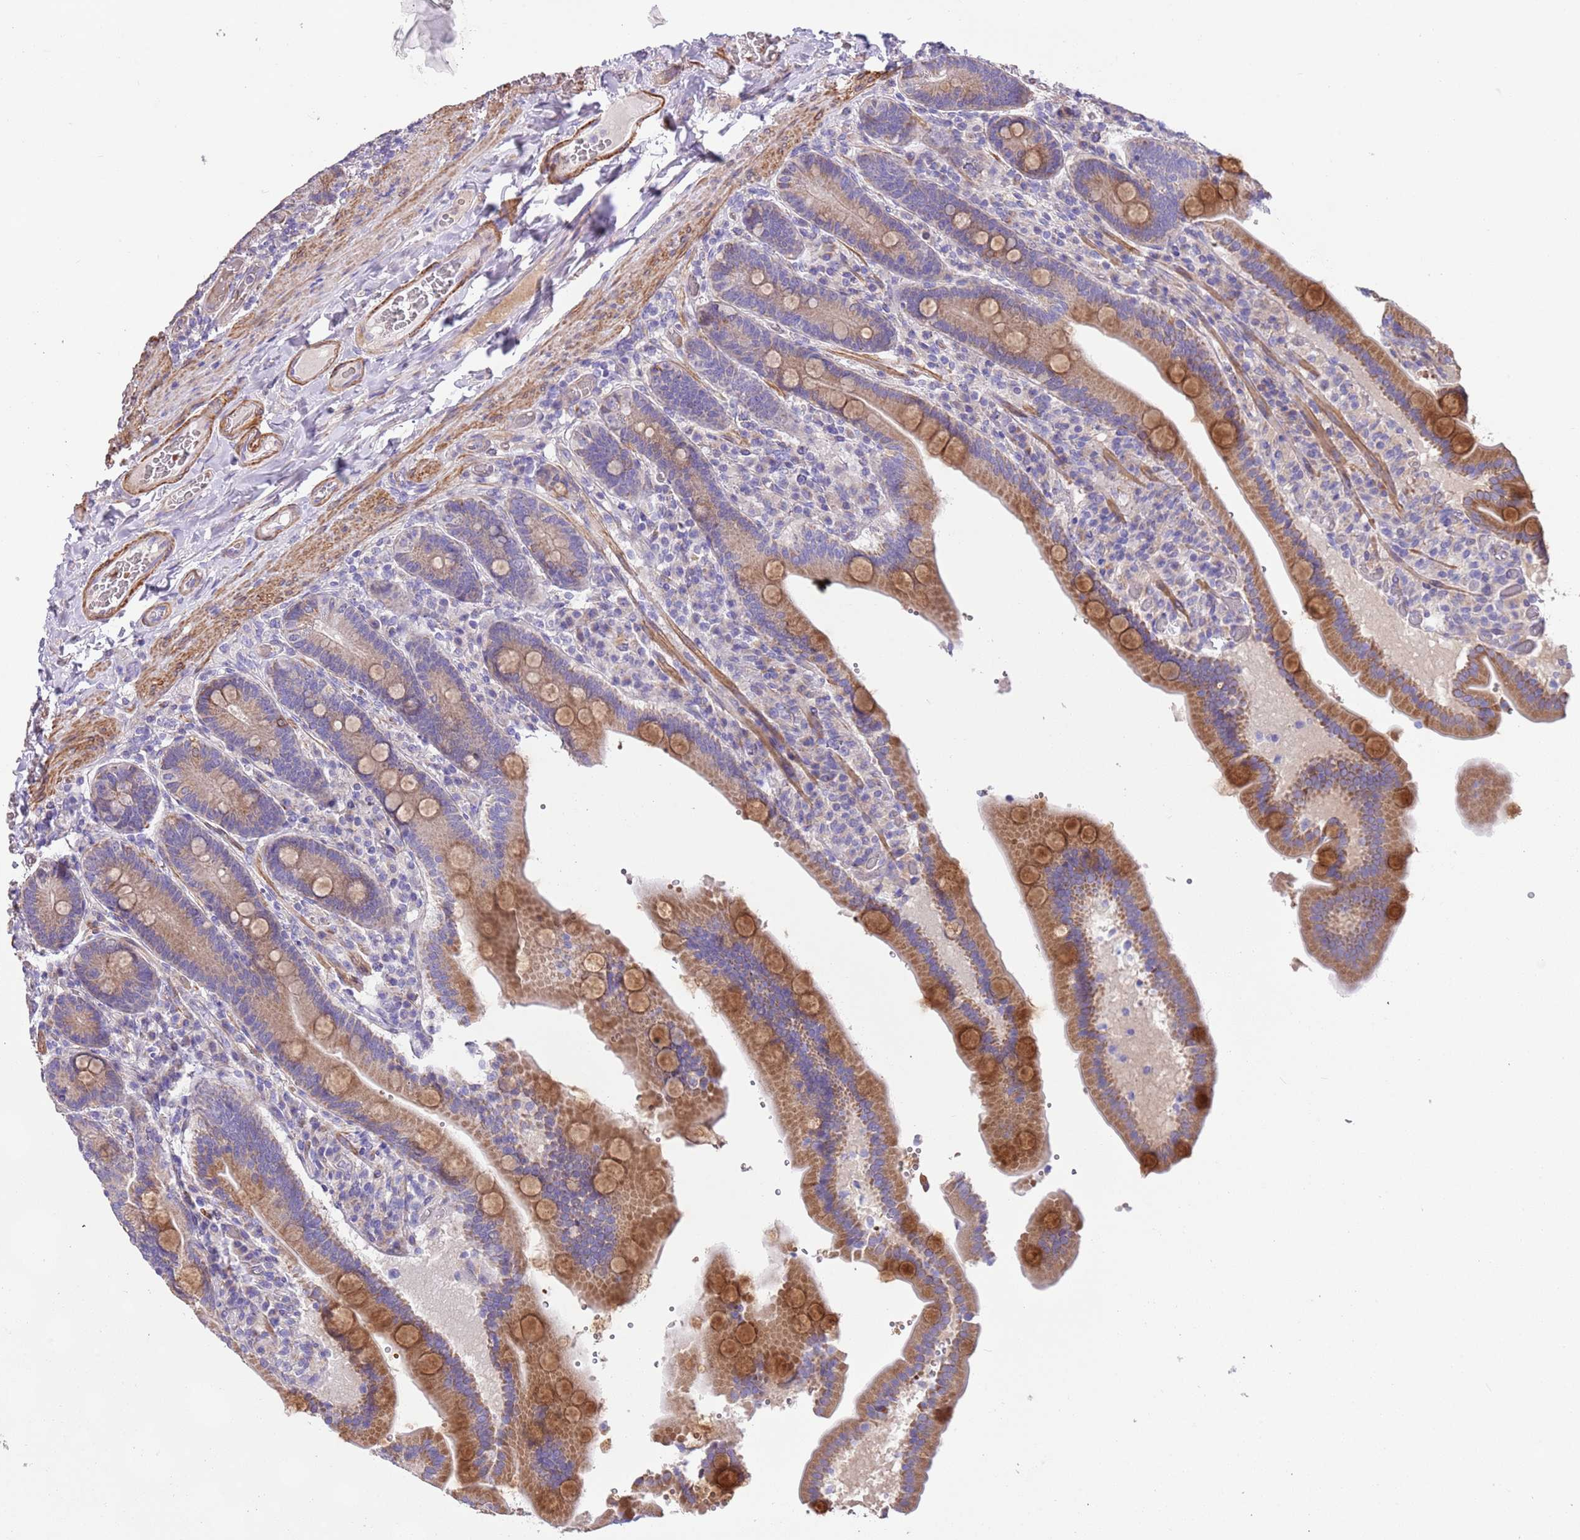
{"staining": {"intensity": "moderate", "quantity": ">75%", "location": "cytoplasmic/membranous"}, "tissue": "duodenum", "cell_type": "Glandular cells", "image_type": "normal", "snomed": [{"axis": "morphology", "description": "Normal tissue, NOS"}, {"axis": "topography", "description": "Duodenum"}], "caption": "IHC (DAB) staining of normal human duodenum demonstrates moderate cytoplasmic/membranous protein staining in approximately >75% of glandular cells. The protein is stained brown, and the nuclei are stained in blue (DAB IHC with brightfield microscopy, high magnification).", "gene": "PIGA", "patient": {"sex": "female", "age": 62}}